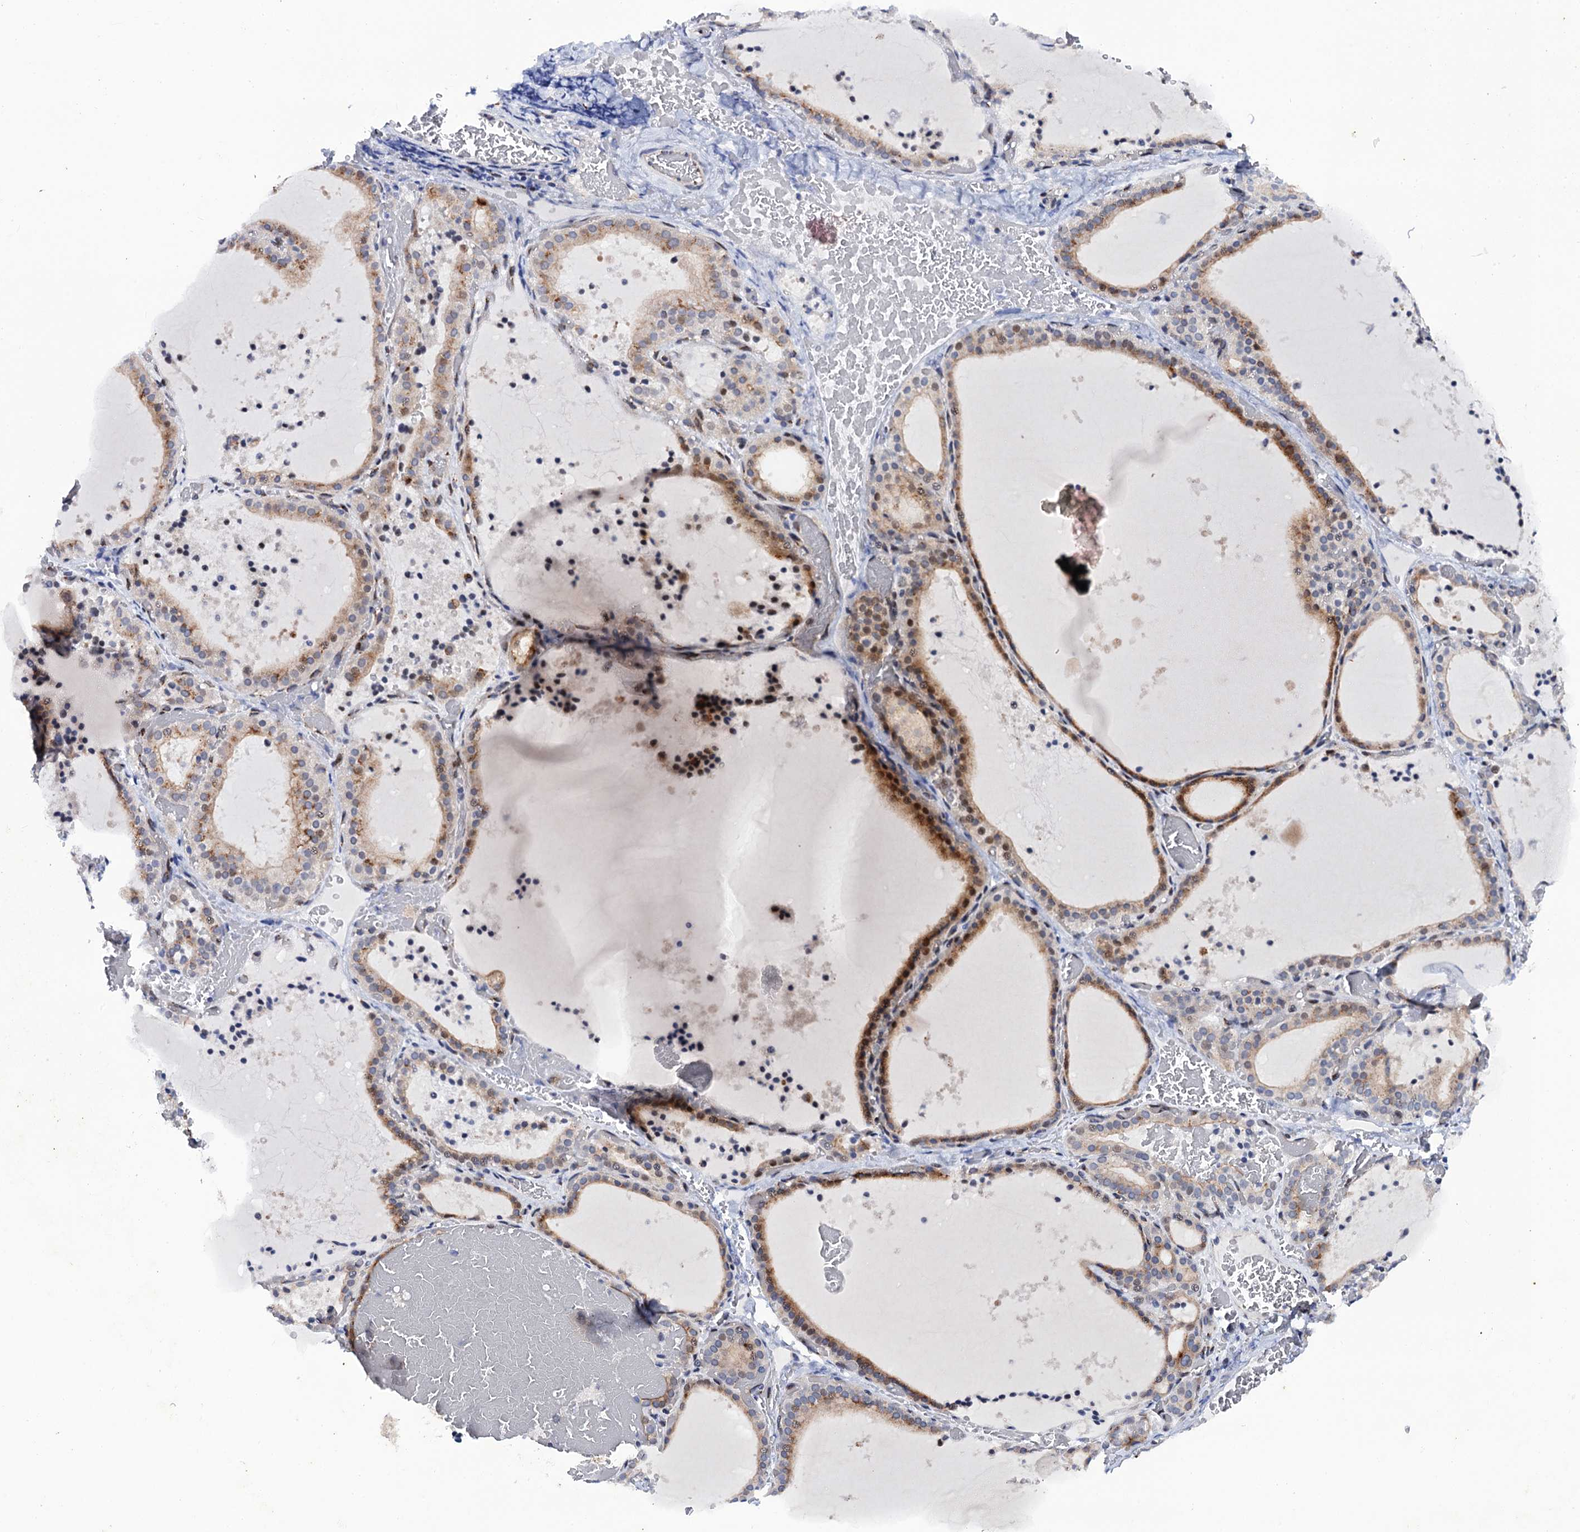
{"staining": {"intensity": "moderate", "quantity": "25%-75%", "location": "cytoplasmic/membranous,nuclear"}, "tissue": "thyroid gland", "cell_type": "Glandular cells", "image_type": "normal", "snomed": [{"axis": "morphology", "description": "Normal tissue, NOS"}, {"axis": "topography", "description": "Thyroid gland"}], "caption": "Protein staining displays moderate cytoplasmic/membranous,nuclear expression in approximately 25%-75% of glandular cells in unremarkable thyroid gland. (Stains: DAB in brown, nuclei in blue, Microscopy: brightfield microscopy at high magnification).", "gene": "THAP2", "patient": {"sex": "female", "age": 39}}